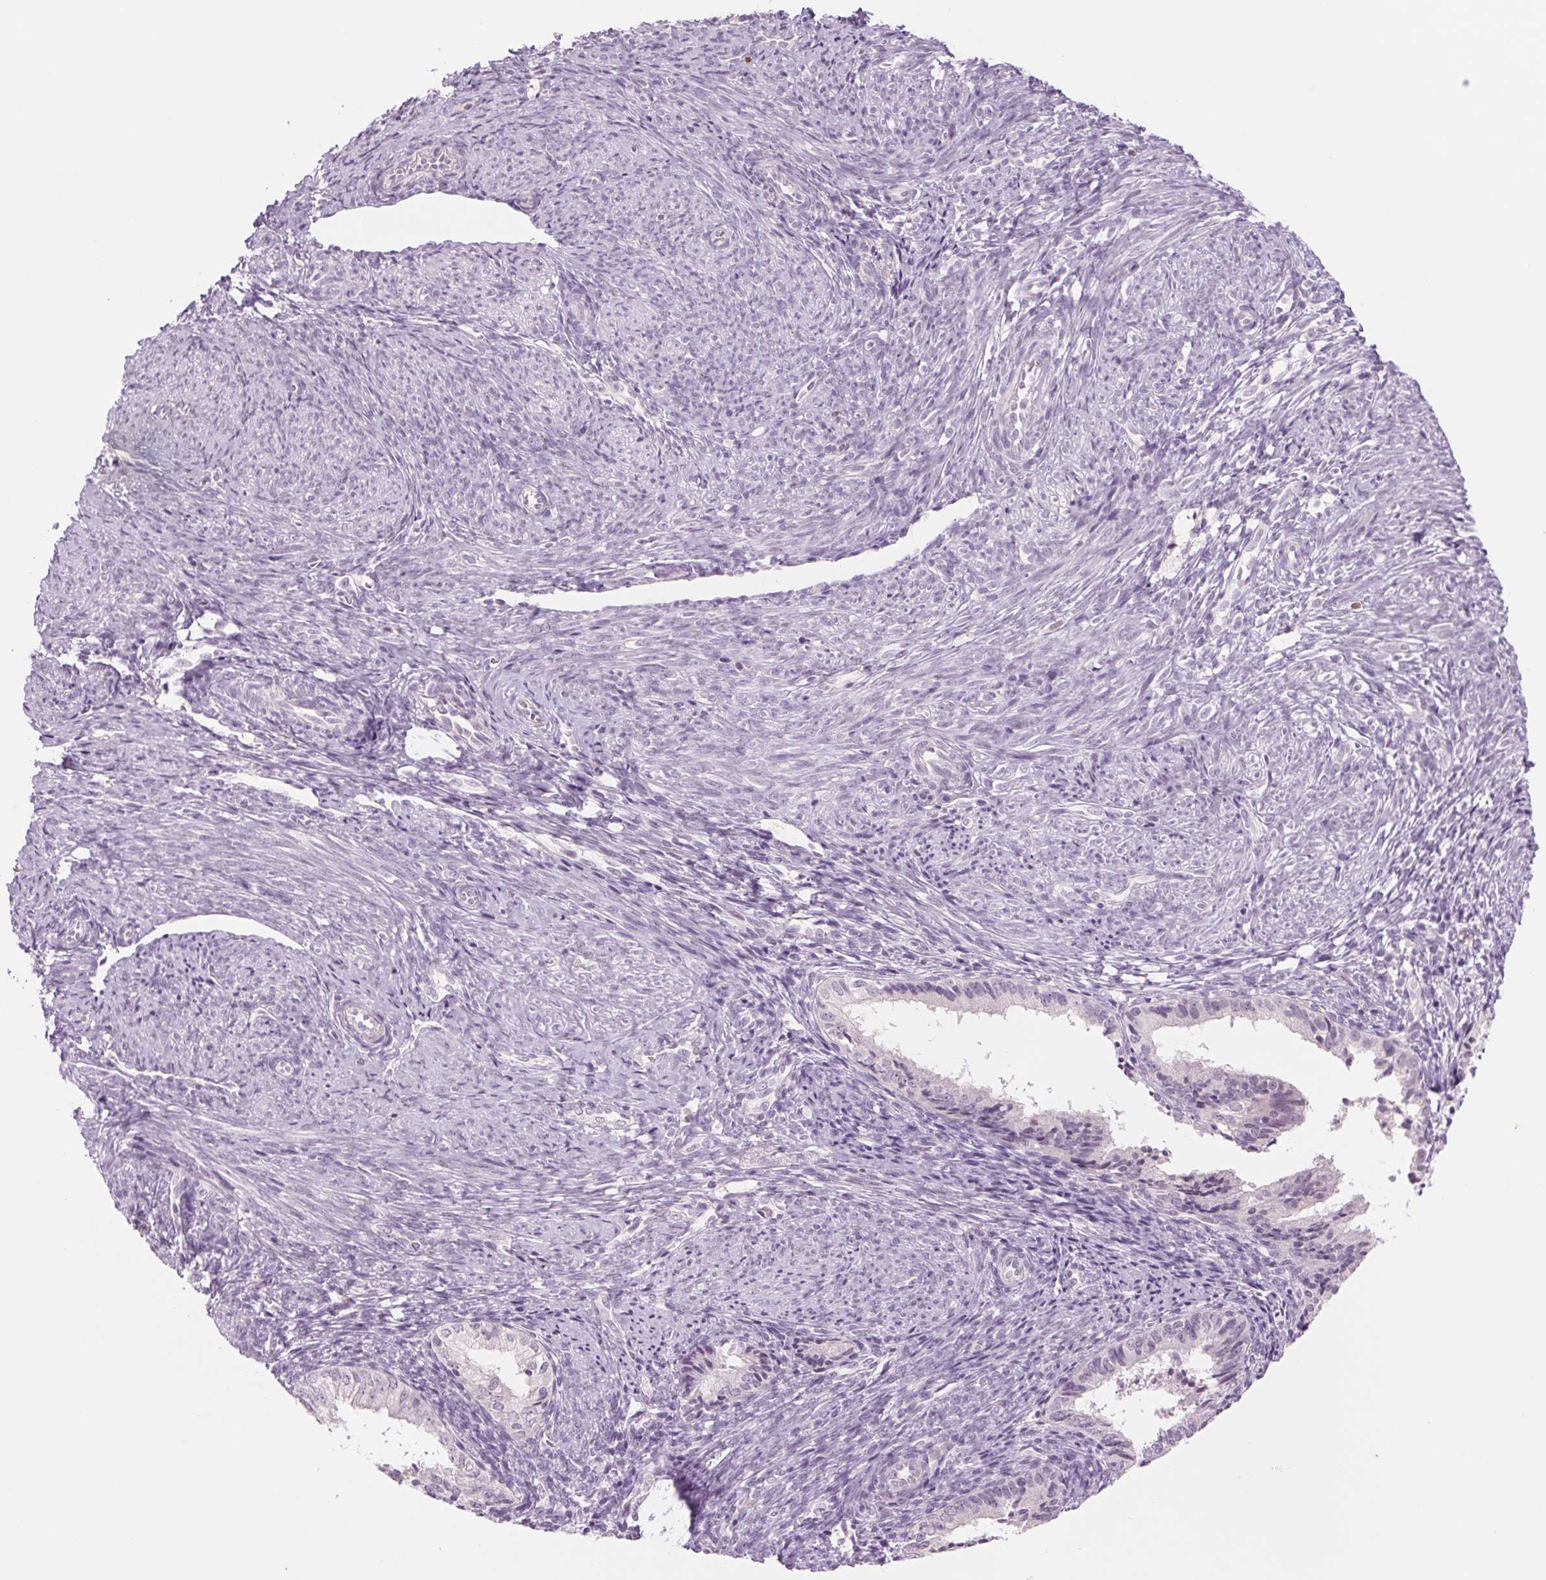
{"staining": {"intensity": "negative", "quantity": "none", "location": "none"}, "tissue": "endometrial cancer", "cell_type": "Tumor cells", "image_type": "cancer", "snomed": [{"axis": "morphology", "description": "Adenocarcinoma, NOS"}, {"axis": "topography", "description": "Endometrium"}], "caption": "Tumor cells show no significant positivity in endometrial adenocarcinoma. (DAB (3,3'-diaminobenzidine) IHC visualized using brightfield microscopy, high magnification).", "gene": "KRT1", "patient": {"sex": "female", "age": 55}}